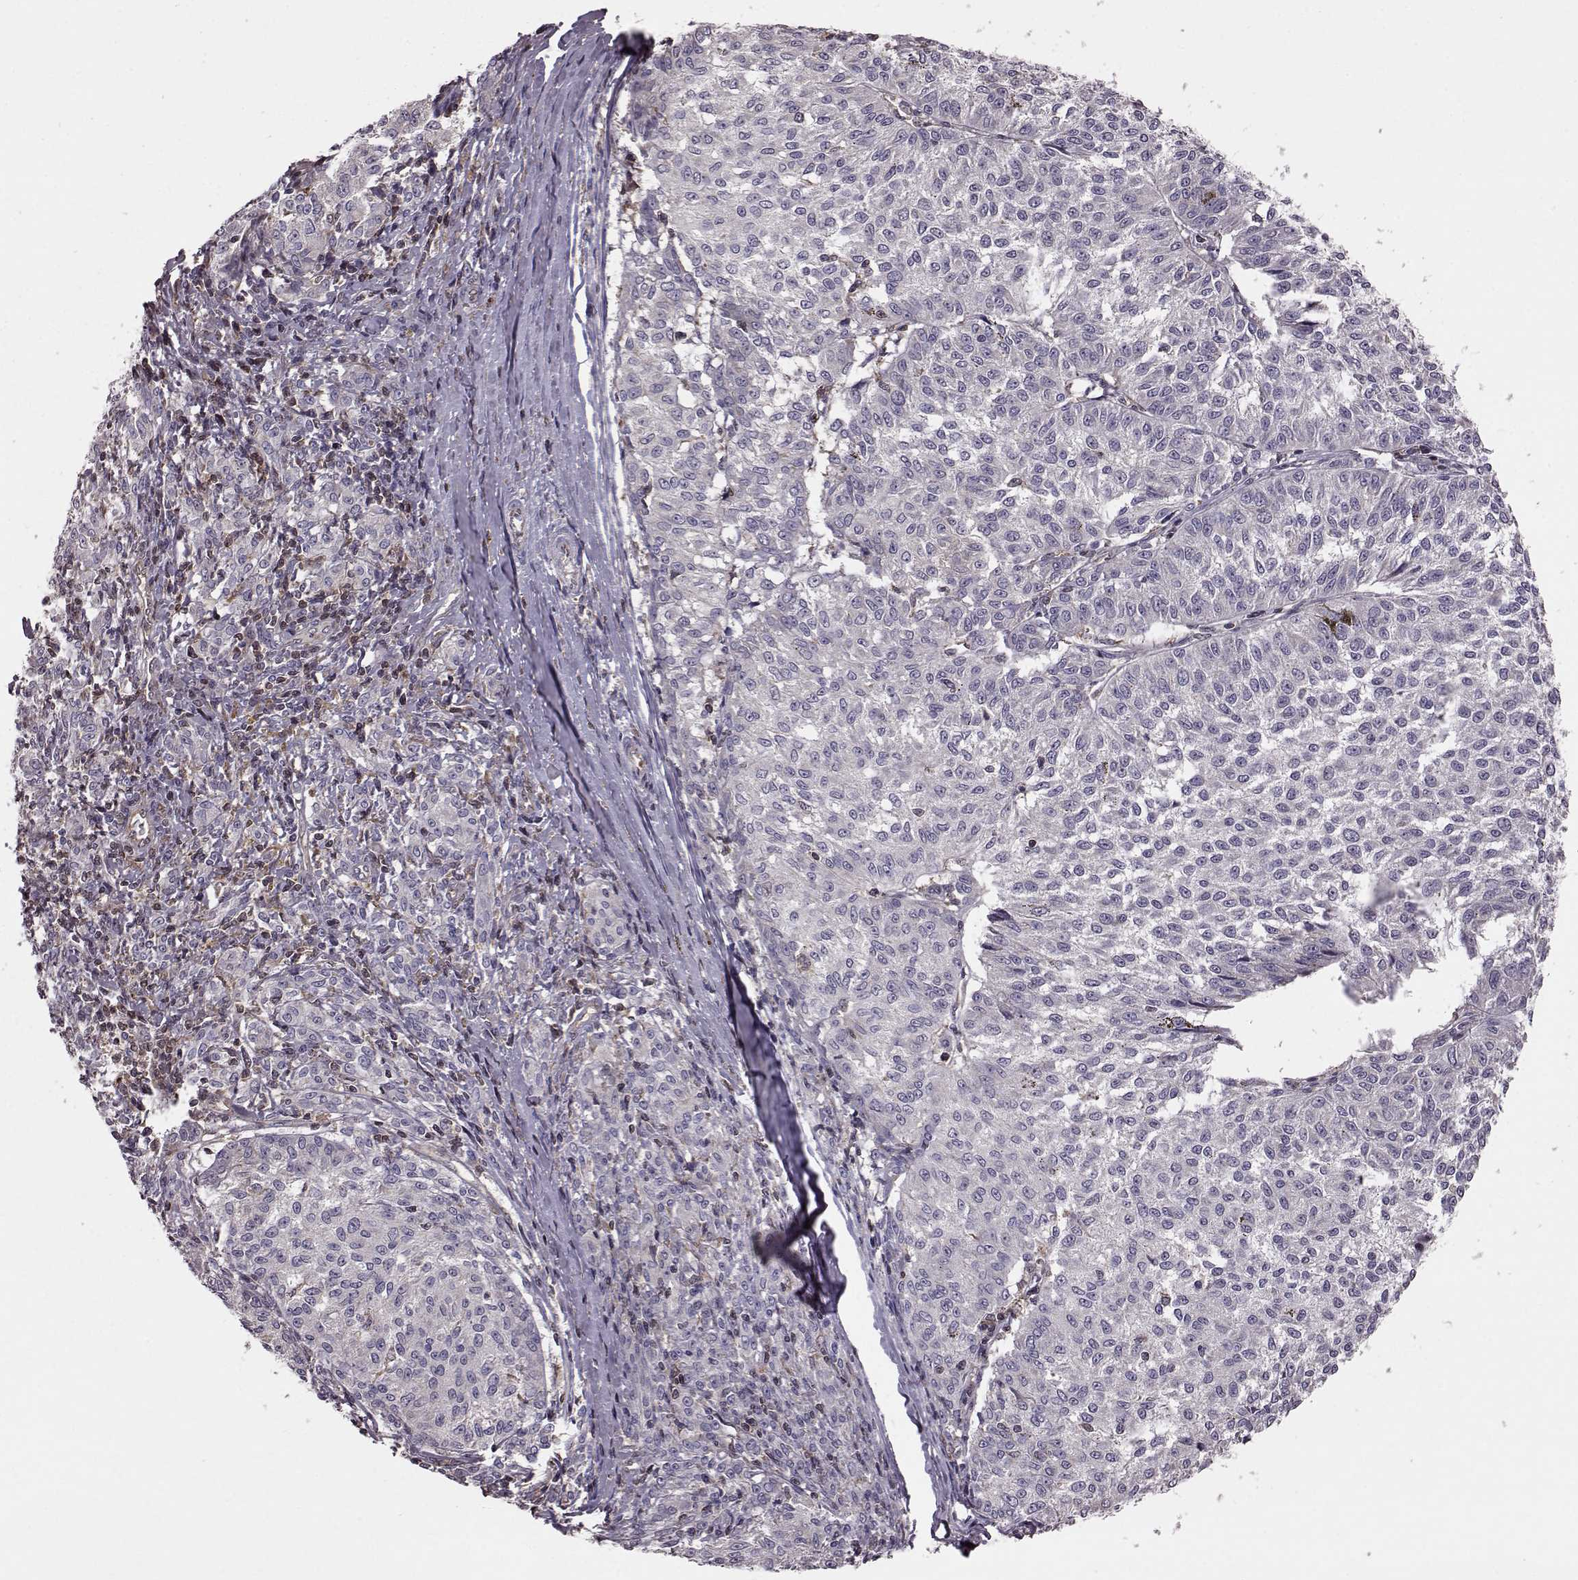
{"staining": {"intensity": "negative", "quantity": "none", "location": "none"}, "tissue": "melanoma", "cell_type": "Tumor cells", "image_type": "cancer", "snomed": [{"axis": "morphology", "description": "Malignant melanoma, NOS"}, {"axis": "topography", "description": "Skin"}], "caption": "Immunohistochemical staining of human malignant melanoma reveals no significant positivity in tumor cells. Brightfield microscopy of IHC stained with DAB (brown) and hematoxylin (blue), captured at high magnification.", "gene": "CDC42SE1", "patient": {"sex": "female", "age": 72}}